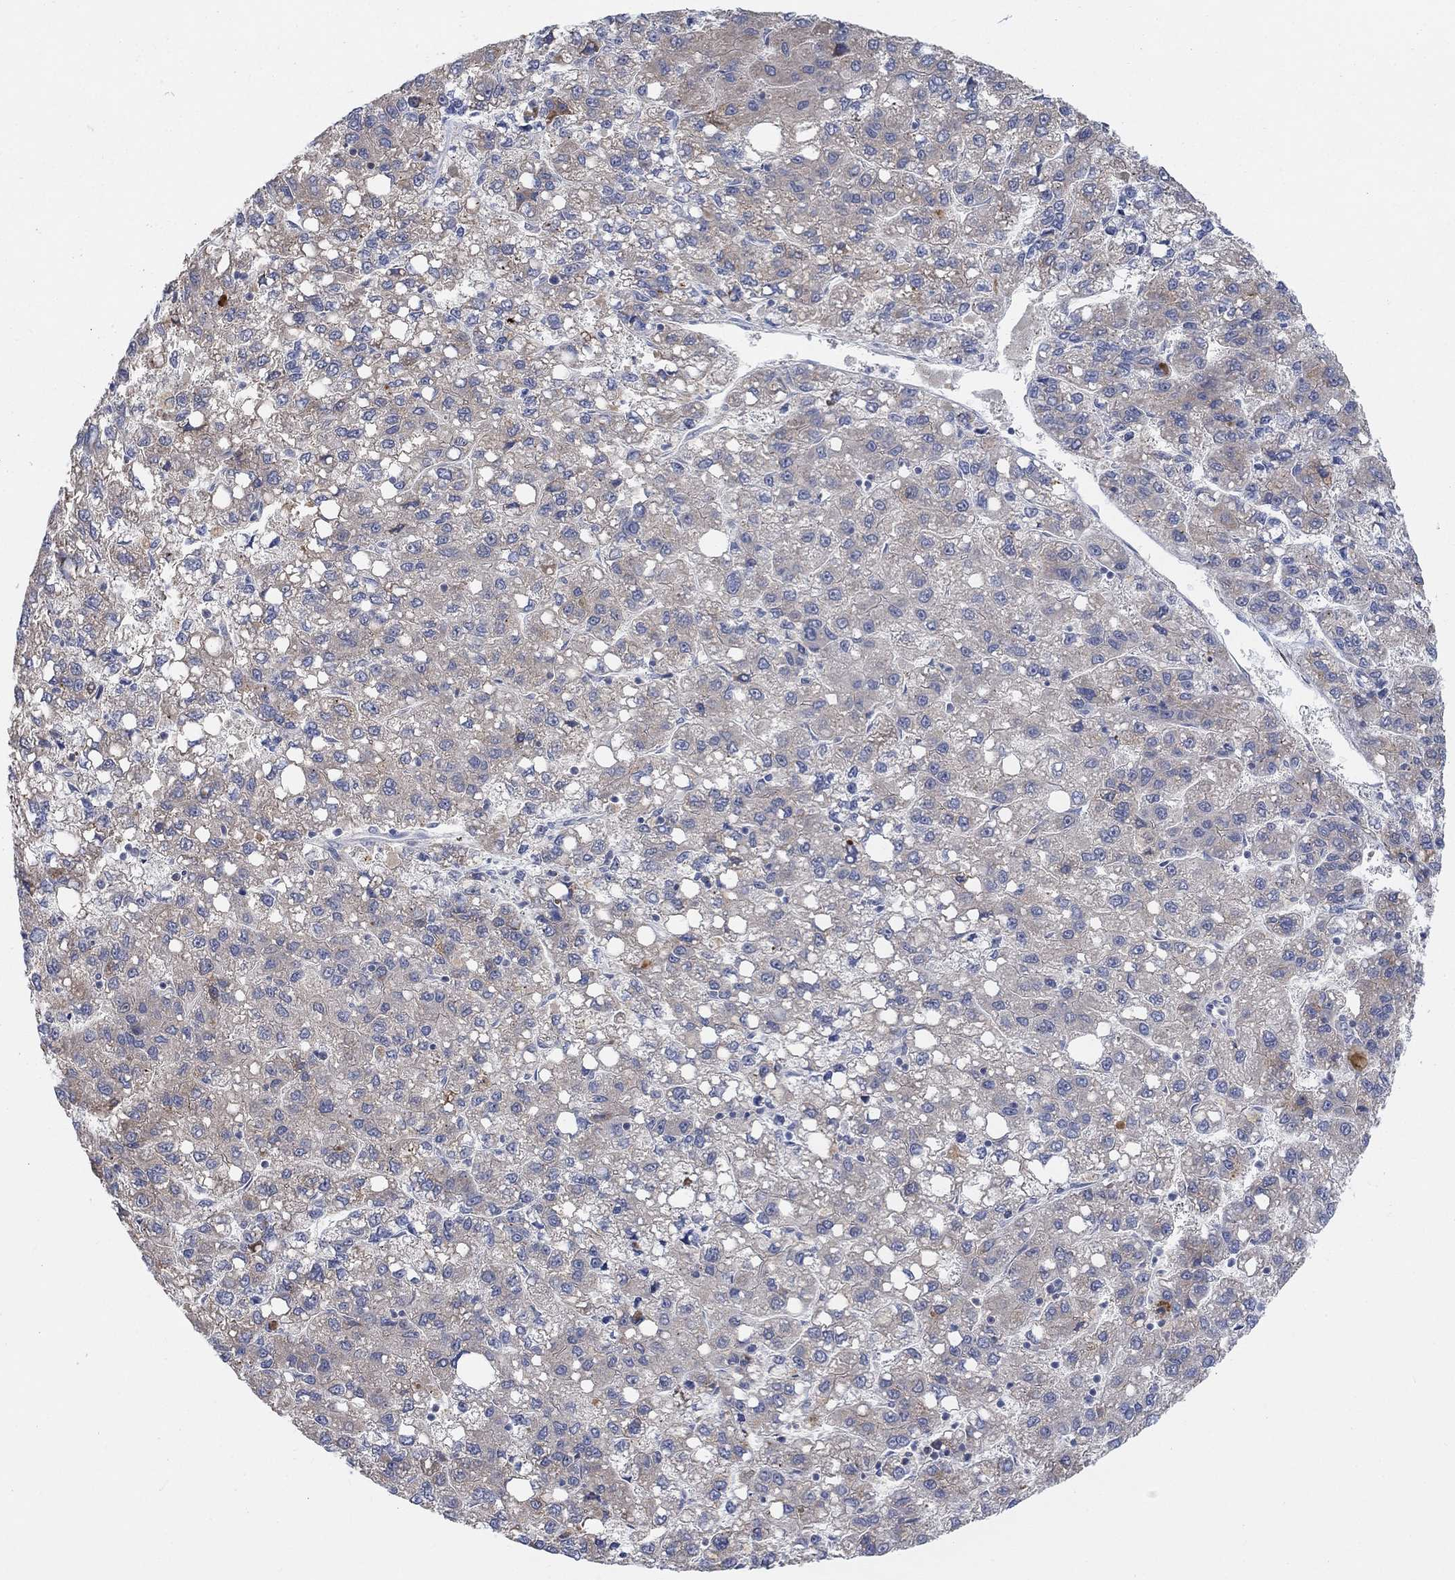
{"staining": {"intensity": "negative", "quantity": "none", "location": "none"}, "tissue": "liver cancer", "cell_type": "Tumor cells", "image_type": "cancer", "snomed": [{"axis": "morphology", "description": "Carcinoma, Hepatocellular, NOS"}, {"axis": "topography", "description": "Liver"}], "caption": "This is a micrograph of immunohistochemistry staining of hepatocellular carcinoma (liver), which shows no expression in tumor cells.", "gene": "CNTF", "patient": {"sex": "female", "age": 82}}